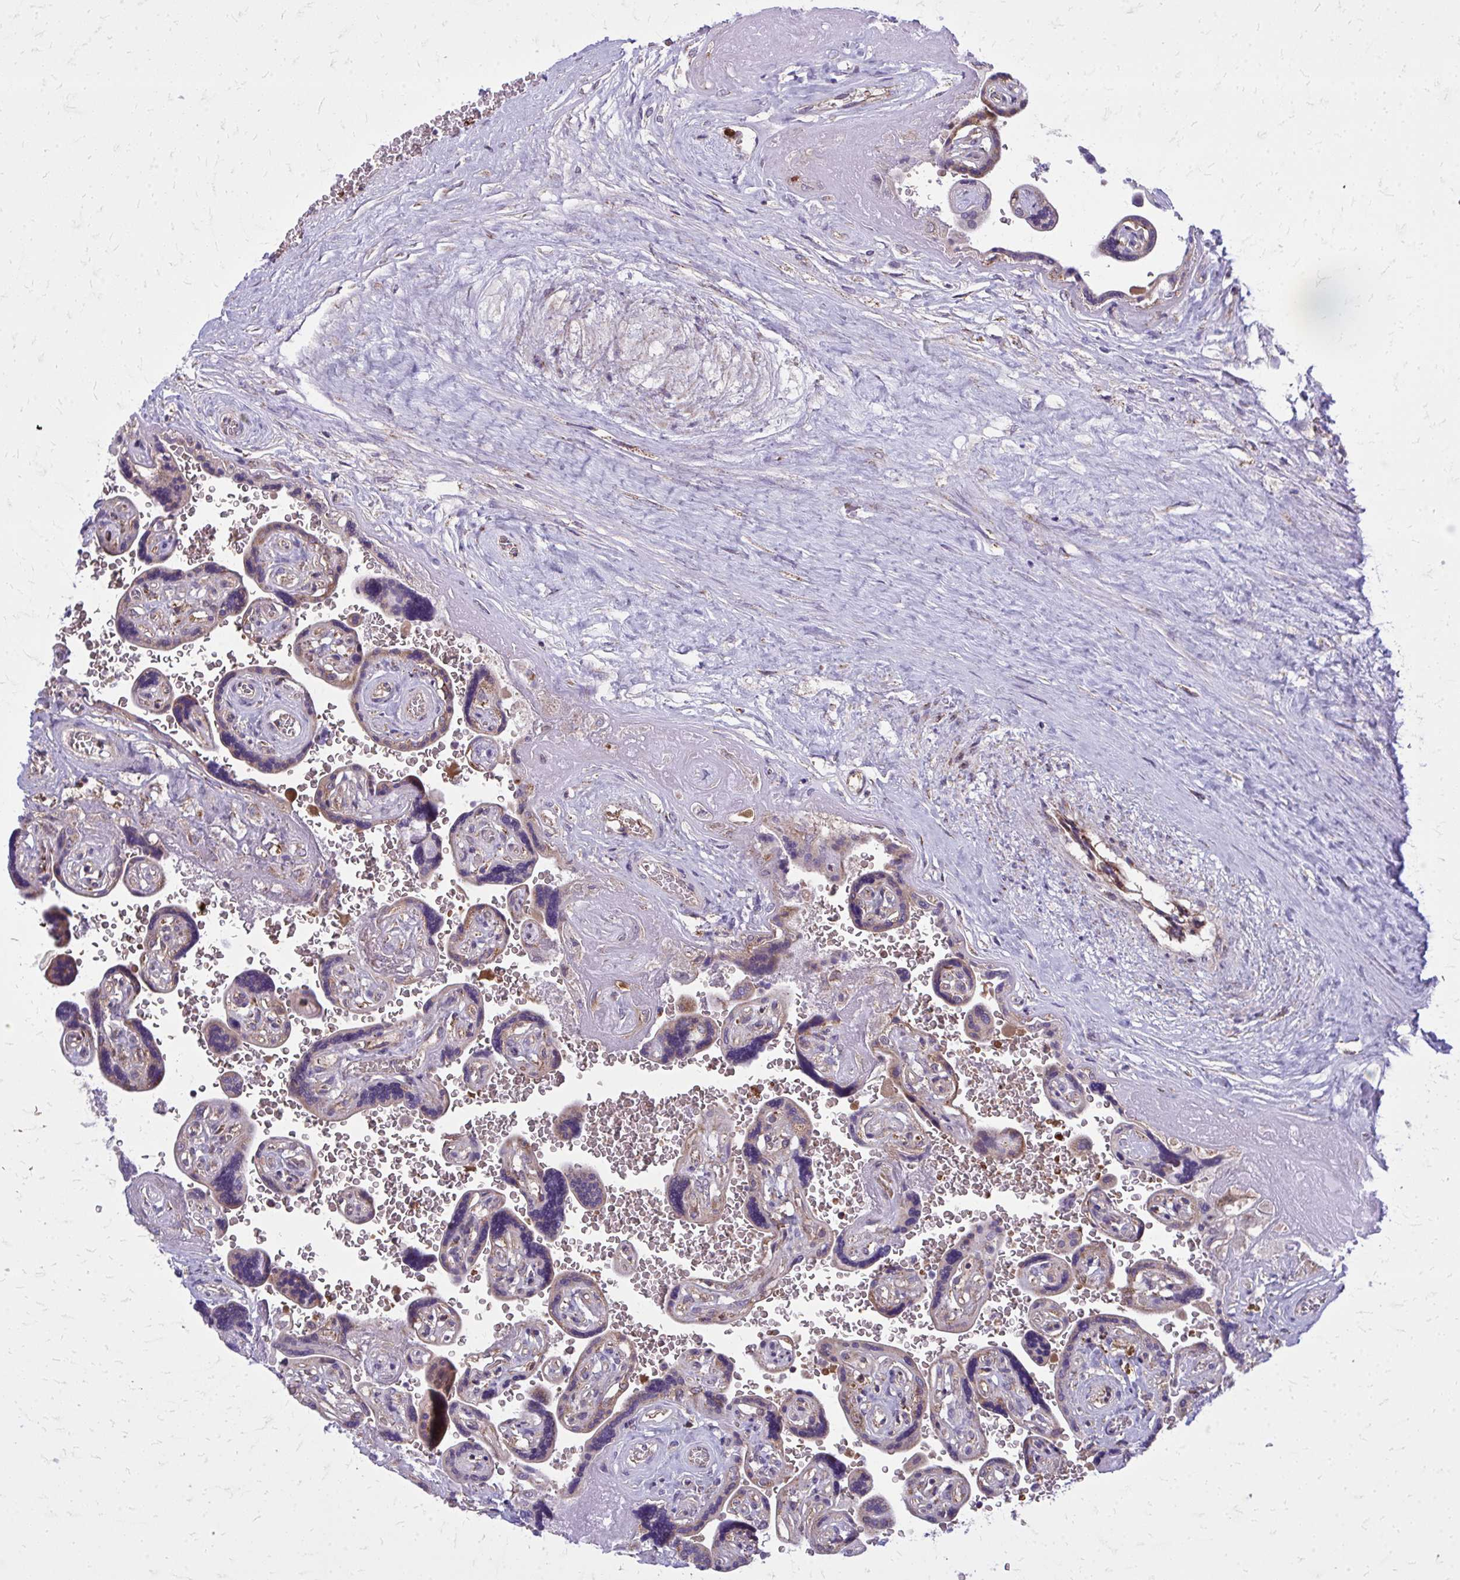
{"staining": {"intensity": "moderate", "quantity": ">75%", "location": "cytoplasmic/membranous"}, "tissue": "placenta", "cell_type": "Decidual cells", "image_type": "normal", "snomed": [{"axis": "morphology", "description": "Normal tissue, NOS"}, {"axis": "topography", "description": "Placenta"}], "caption": "The image shows staining of normal placenta, revealing moderate cytoplasmic/membranous protein staining (brown color) within decidual cells.", "gene": "PDK4", "patient": {"sex": "female", "age": 32}}